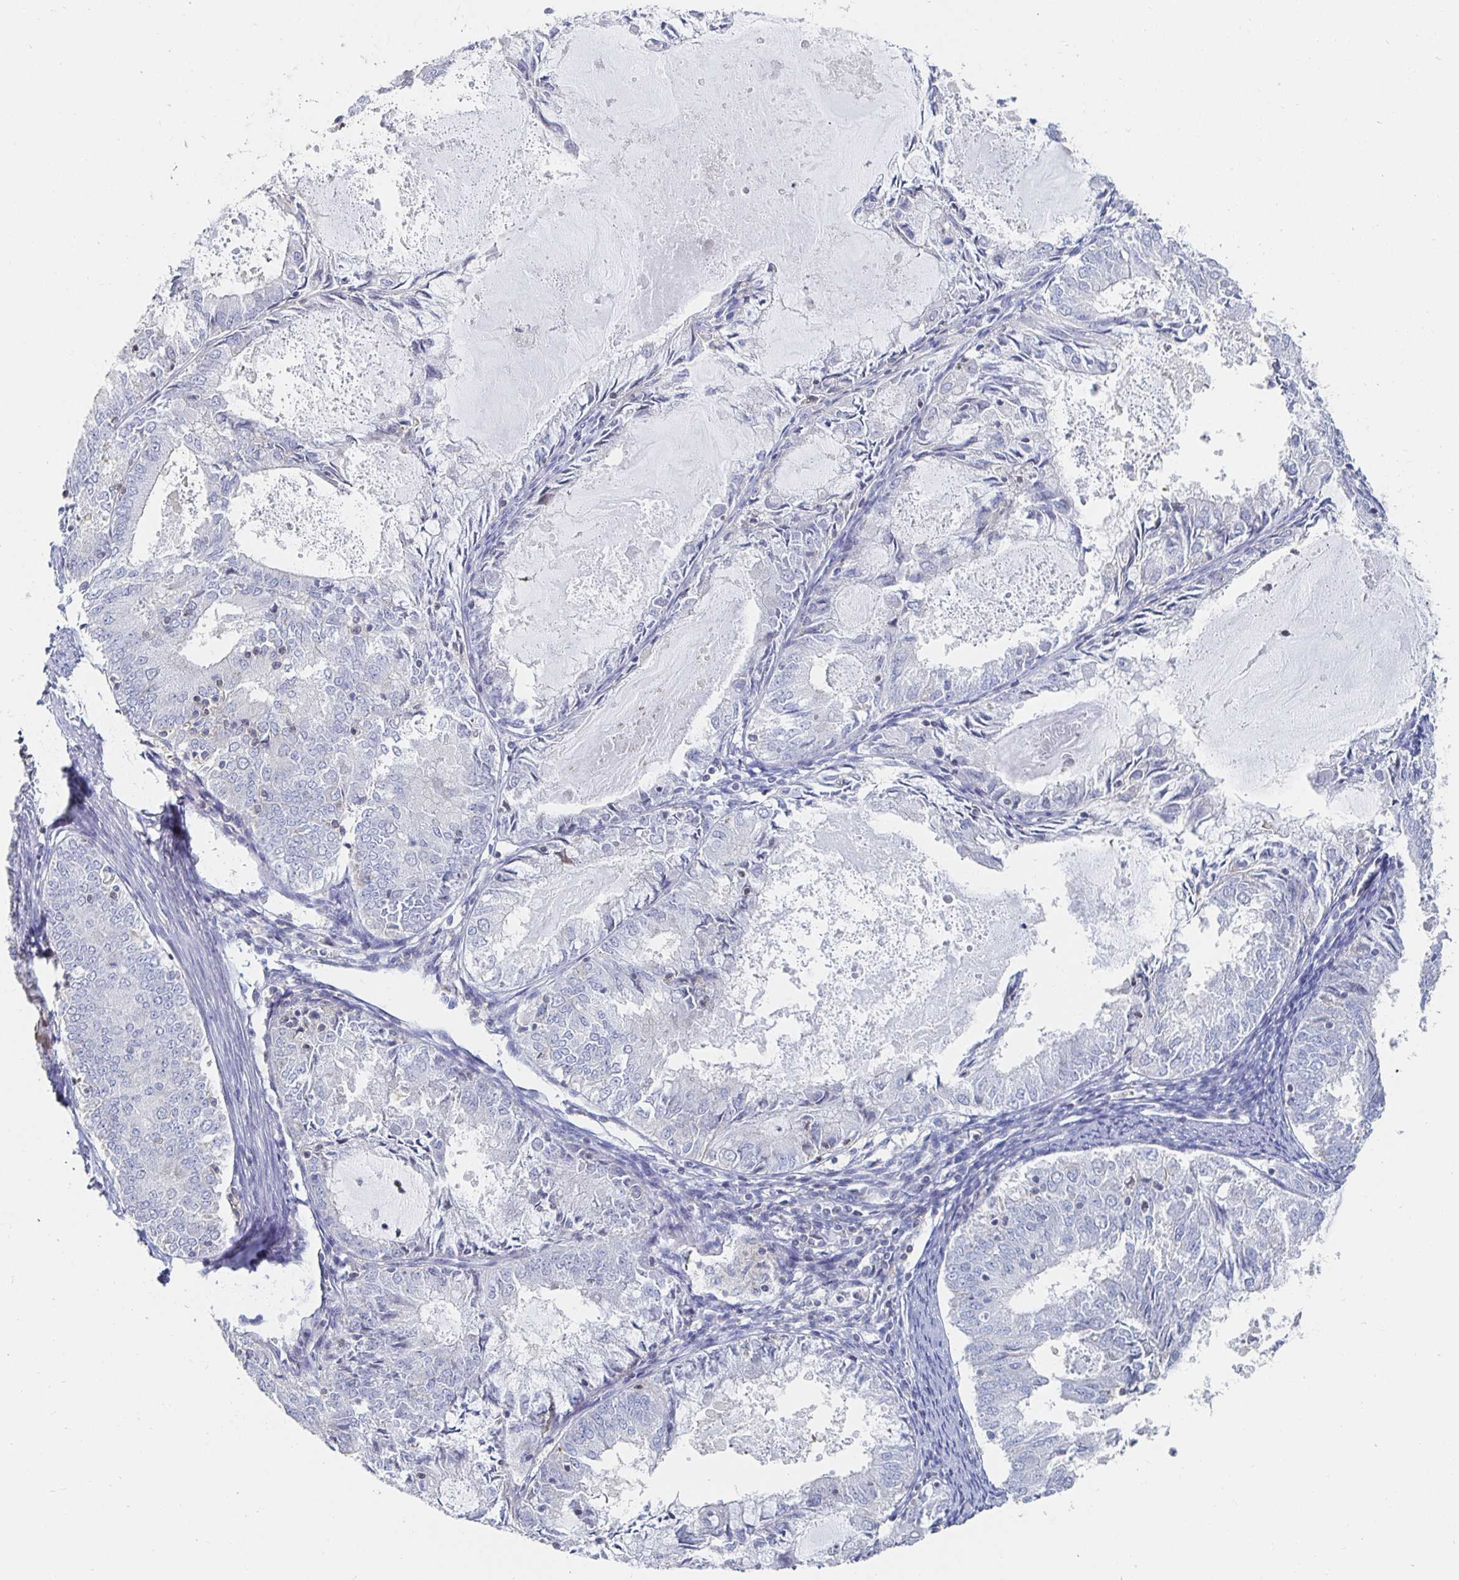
{"staining": {"intensity": "negative", "quantity": "none", "location": "none"}, "tissue": "endometrial cancer", "cell_type": "Tumor cells", "image_type": "cancer", "snomed": [{"axis": "morphology", "description": "Adenocarcinoma, NOS"}, {"axis": "topography", "description": "Endometrium"}], "caption": "Tumor cells are negative for protein expression in human endometrial cancer. The staining was performed using DAB to visualize the protein expression in brown, while the nuclei were stained in blue with hematoxylin (Magnification: 20x).", "gene": "PIK3CD", "patient": {"sex": "female", "age": 57}}